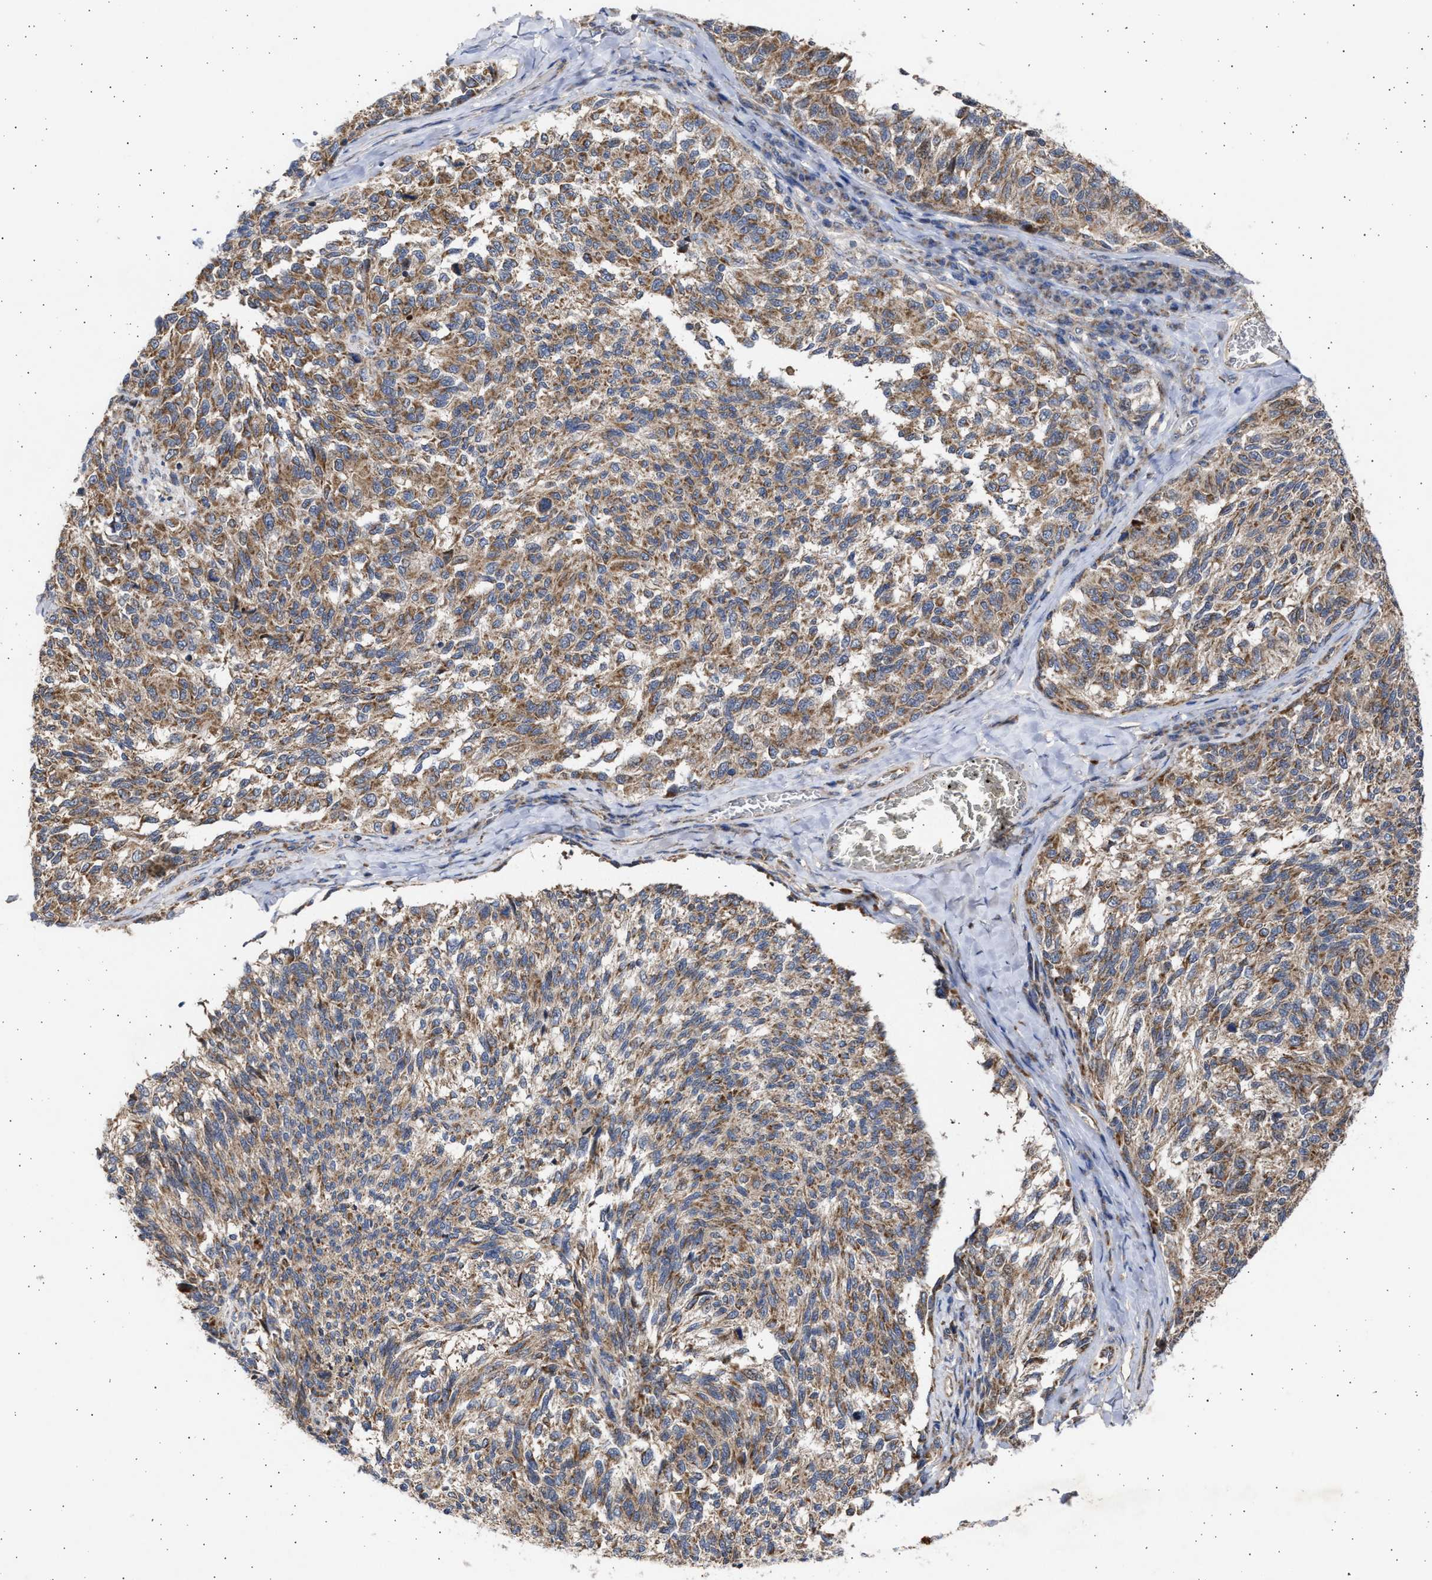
{"staining": {"intensity": "moderate", "quantity": ">75%", "location": "cytoplasmic/membranous"}, "tissue": "melanoma", "cell_type": "Tumor cells", "image_type": "cancer", "snomed": [{"axis": "morphology", "description": "Malignant melanoma, NOS"}, {"axis": "topography", "description": "Skin"}], "caption": "An image of human melanoma stained for a protein exhibits moderate cytoplasmic/membranous brown staining in tumor cells.", "gene": "TTC19", "patient": {"sex": "female", "age": 73}}